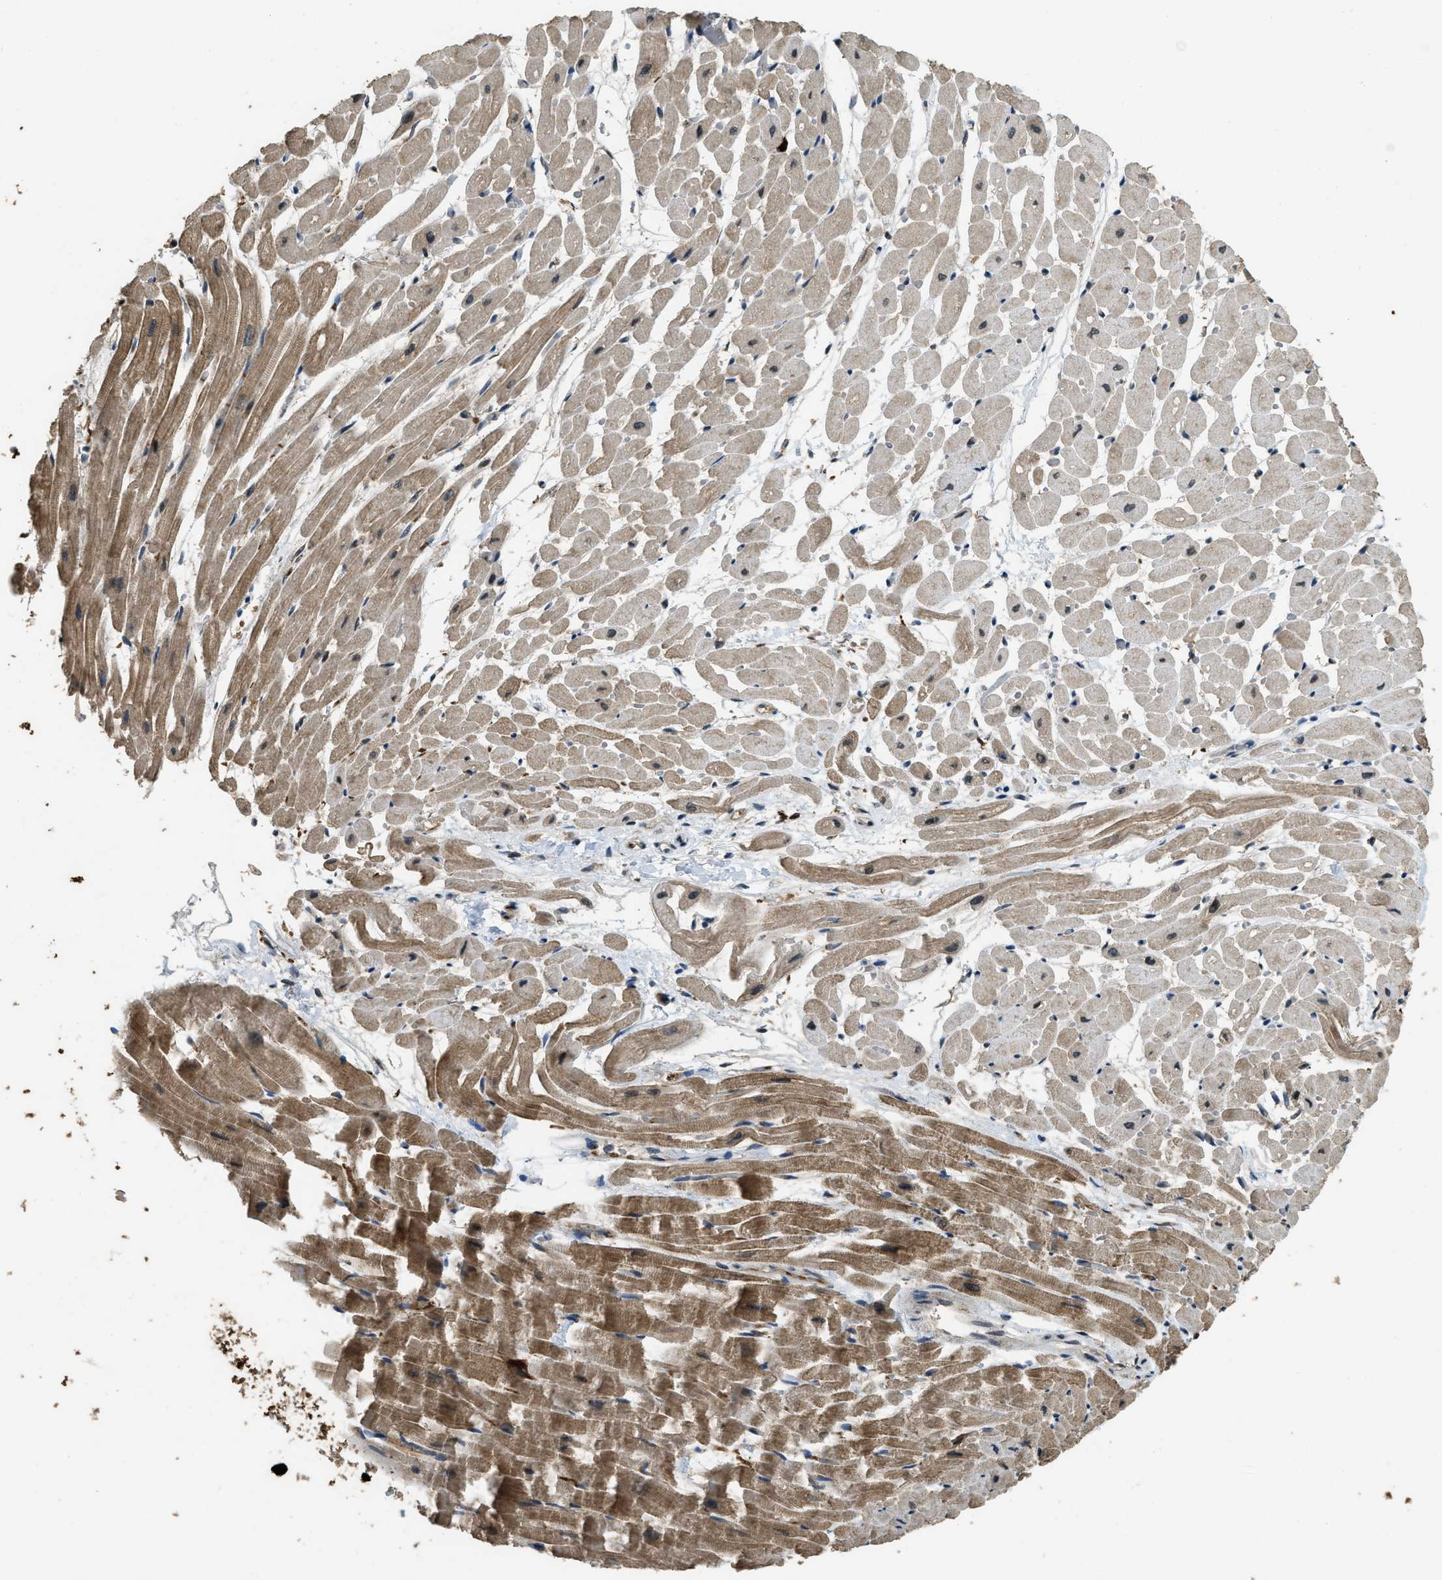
{"staining": {"intensity": "moderate", "quantity": ">75%", "location": "cytoplasmic/membranous"}, "tissue": "heart muscle", "cell_type": "Cardiomyocytes", "image_type": "normal", "snomed": [{"axis": "morphology", "description": "Normal tissue, NOS"}, {"axis": "topography", "description": "Heart"}], "caption": "Heart muscle stained with DAB (3,3'-diaminobenzidine) IHC reveals medium levels of moderate cytoplasmic/membranous expression in about >75% of cardiomyocytes.", "gene": "RNF141", "patient": {"sex": "male", "age": 45}}